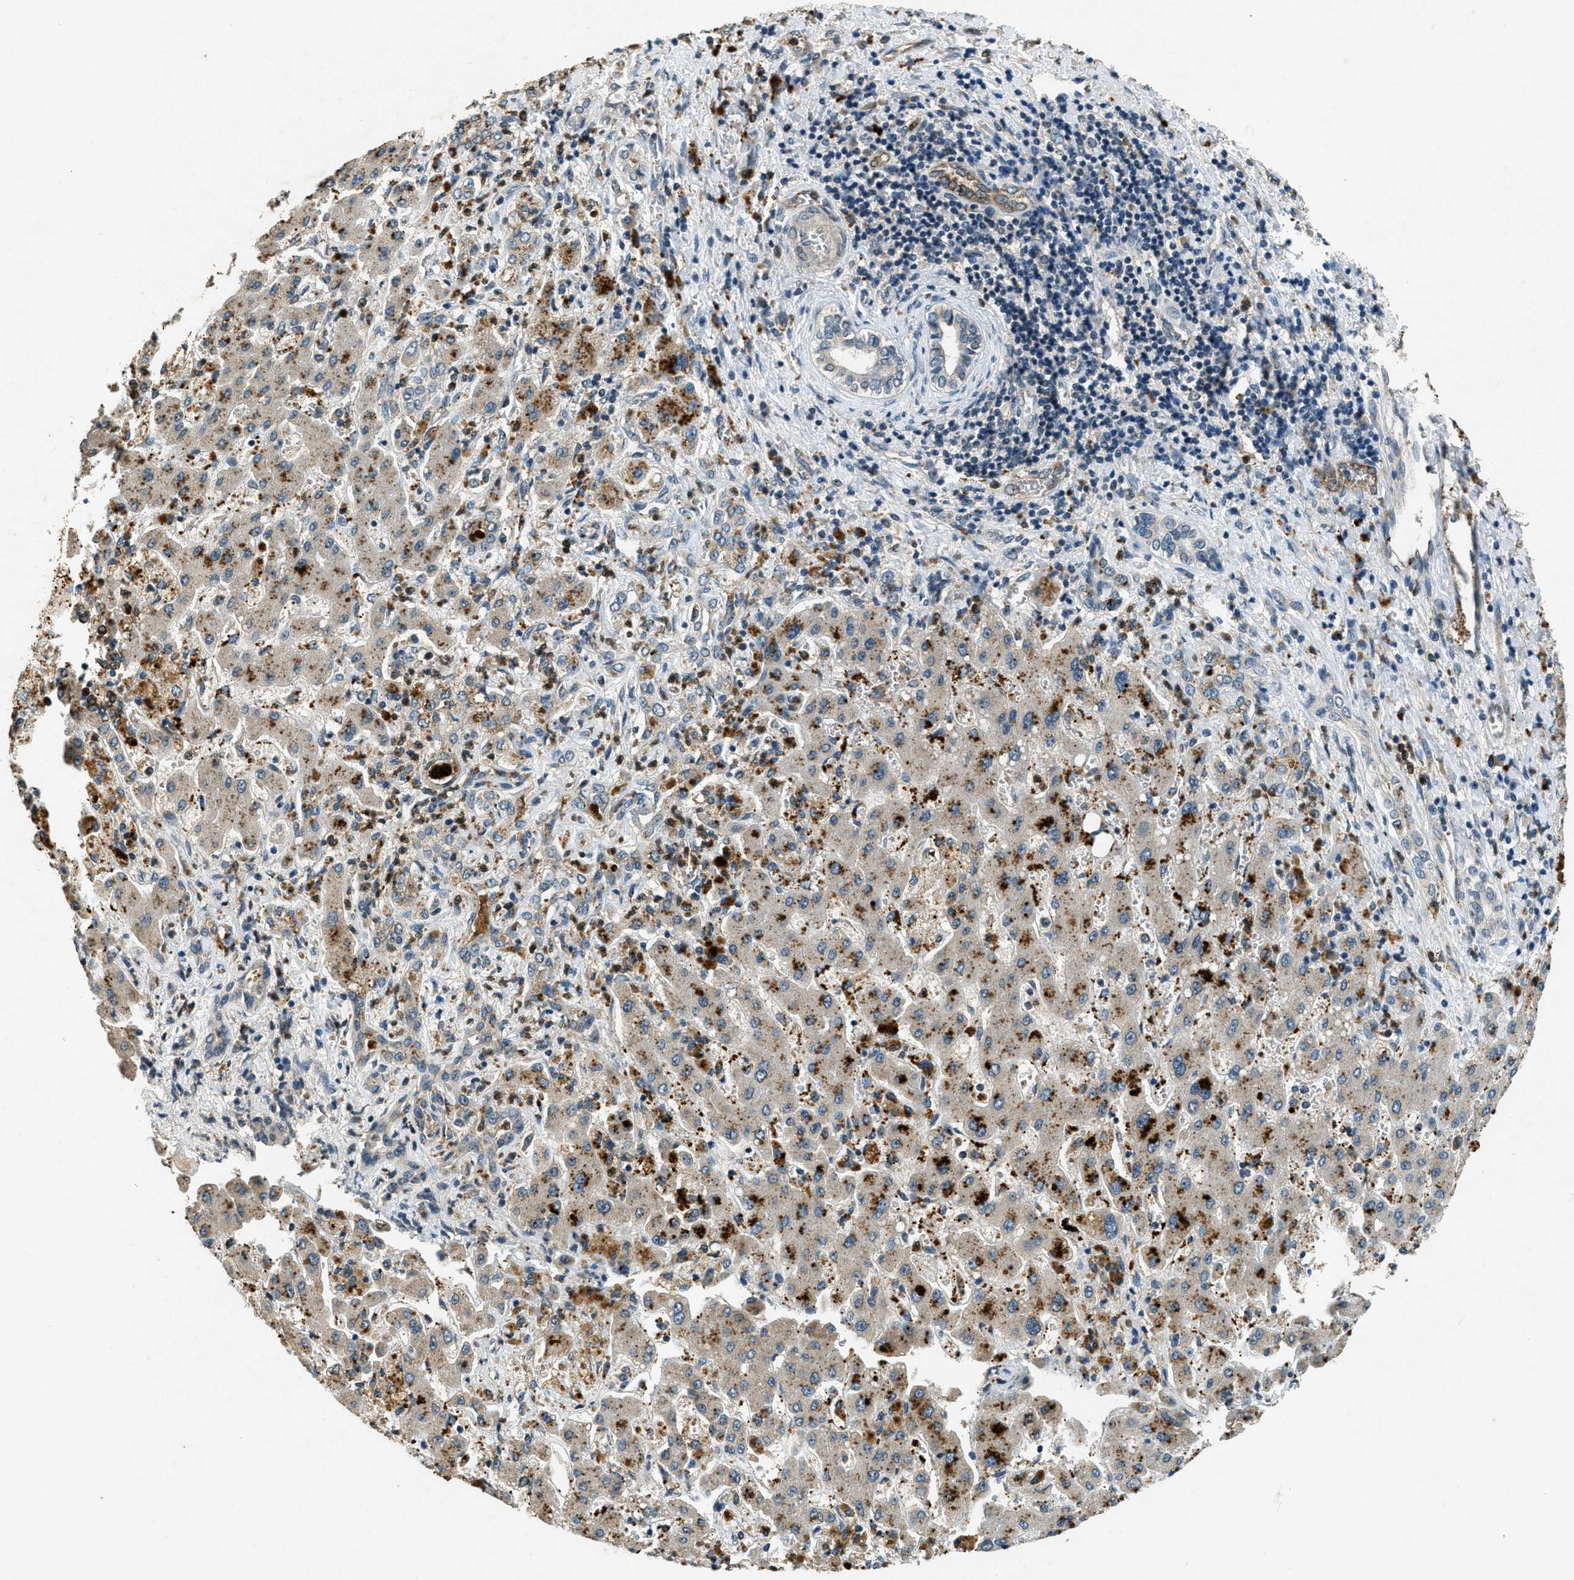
{"staining": {"intensity": "weak", "quantity": ">75%", "location": "cytoplasmic/membranous"}, "tissue": "liver cancer", "cell_type": "Tumor cells", "image_type": "cancer", "snomed": [{"axis": "morphology", "description": "Cholangiocarcinoma"}, {"axis": "topography", "description": "Liver"}], "caption": "The micrograph demonstrates immunohistochemical staining of cholangiocarcinoma (liver). There is weak cytoplasmic/membranous expression is appreciated in about >75% of tumor cells.", "gene": "RAB3D", "patient": {"sex": "male", "age": 50}}